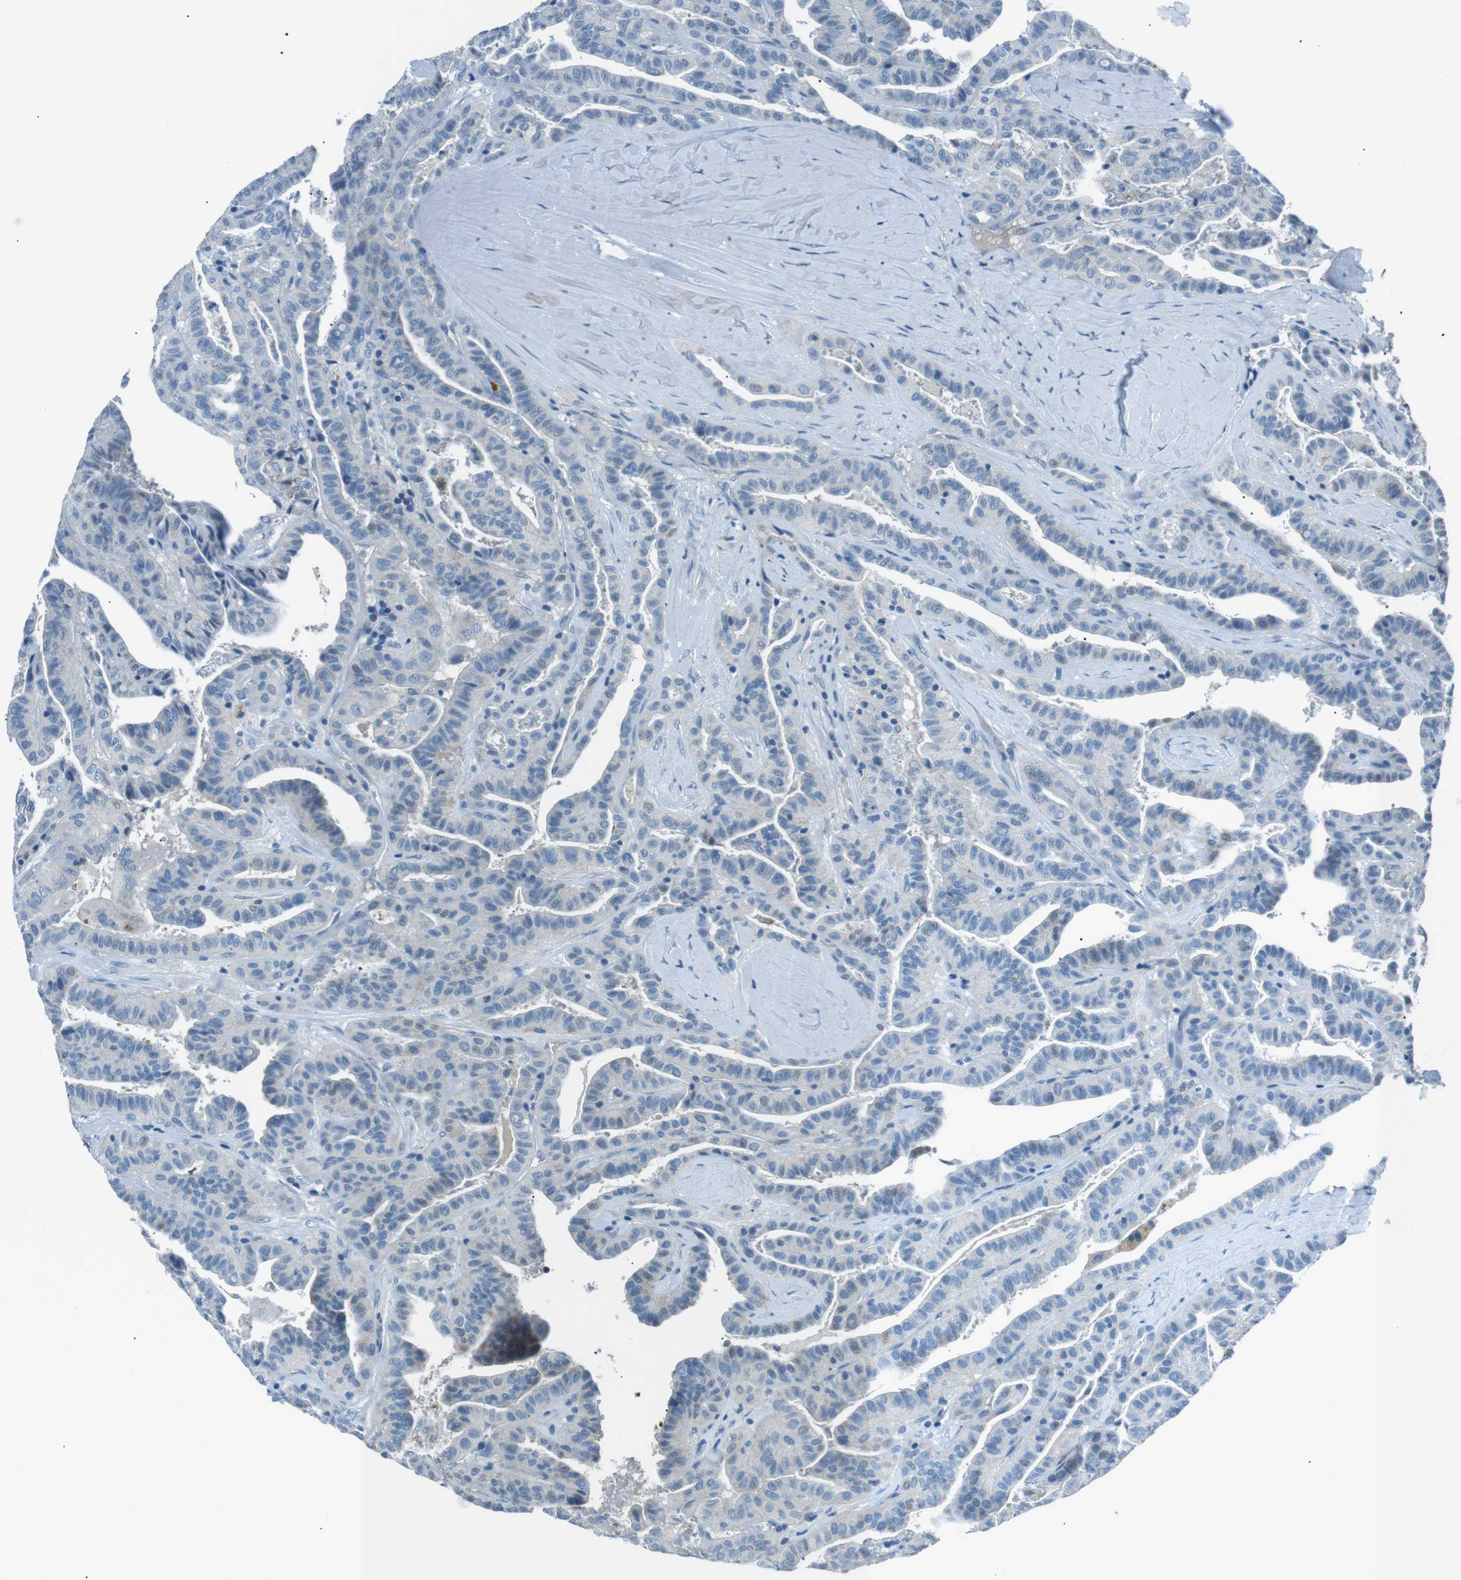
{"staining": {"intensity": "negative", "quantity": "none", "location": "none"}, "tissue": "thyroid cancer", "cell_type": "Tumor cells", "image_type": "cancer", "snomed": [{"axis": "morphology", "description": "Papillary adenocarcinoma, NOS"}, {"axis": "topography", "description": "Thyroid gland"}], "caption": "Immunohistochemical staining of thyroid papillary adenocarcinoma shows no significant expression in tumor cells.", "gene": "ST6GAL1", "patient": {"sex": "male", "age": 77}}